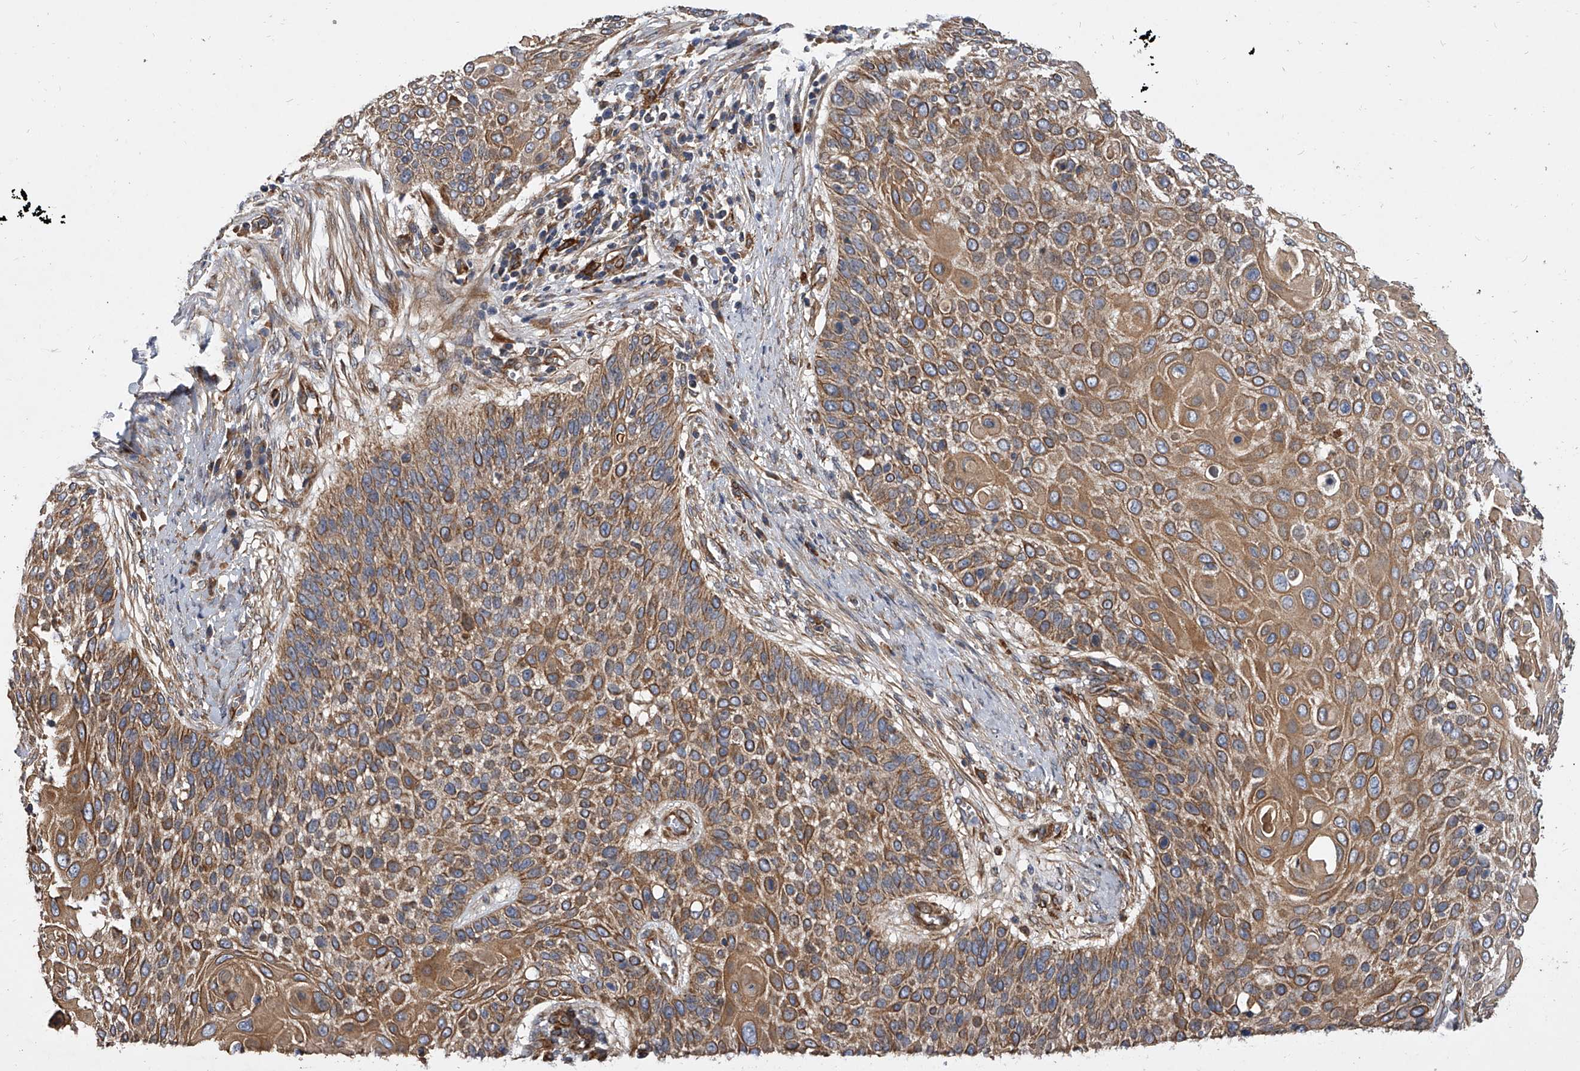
{"staining": {"intensity": "moderate", "quantity": ">75%", "location": "cytoplasmic/membranous"}, "tissue": "cervical cancer", "cell_type": "Tumor cells", "image_type": "cancer", "snomed": [{"axis": "morphology", "description": "Squamous cell carcinoma, NOS"}, {"axis": "topography", "description": "Cervix"}], "caption": "This micrograph displays immunohistochemistry (IHC) staining of human cervical cancer (squamous cell carcinoma), with medium moderate cytoplasmic/membranous staining in approximately >75% of tumor cells.", "gene": "EXOC4", "patient": {"sex": "female", "age": 39}}